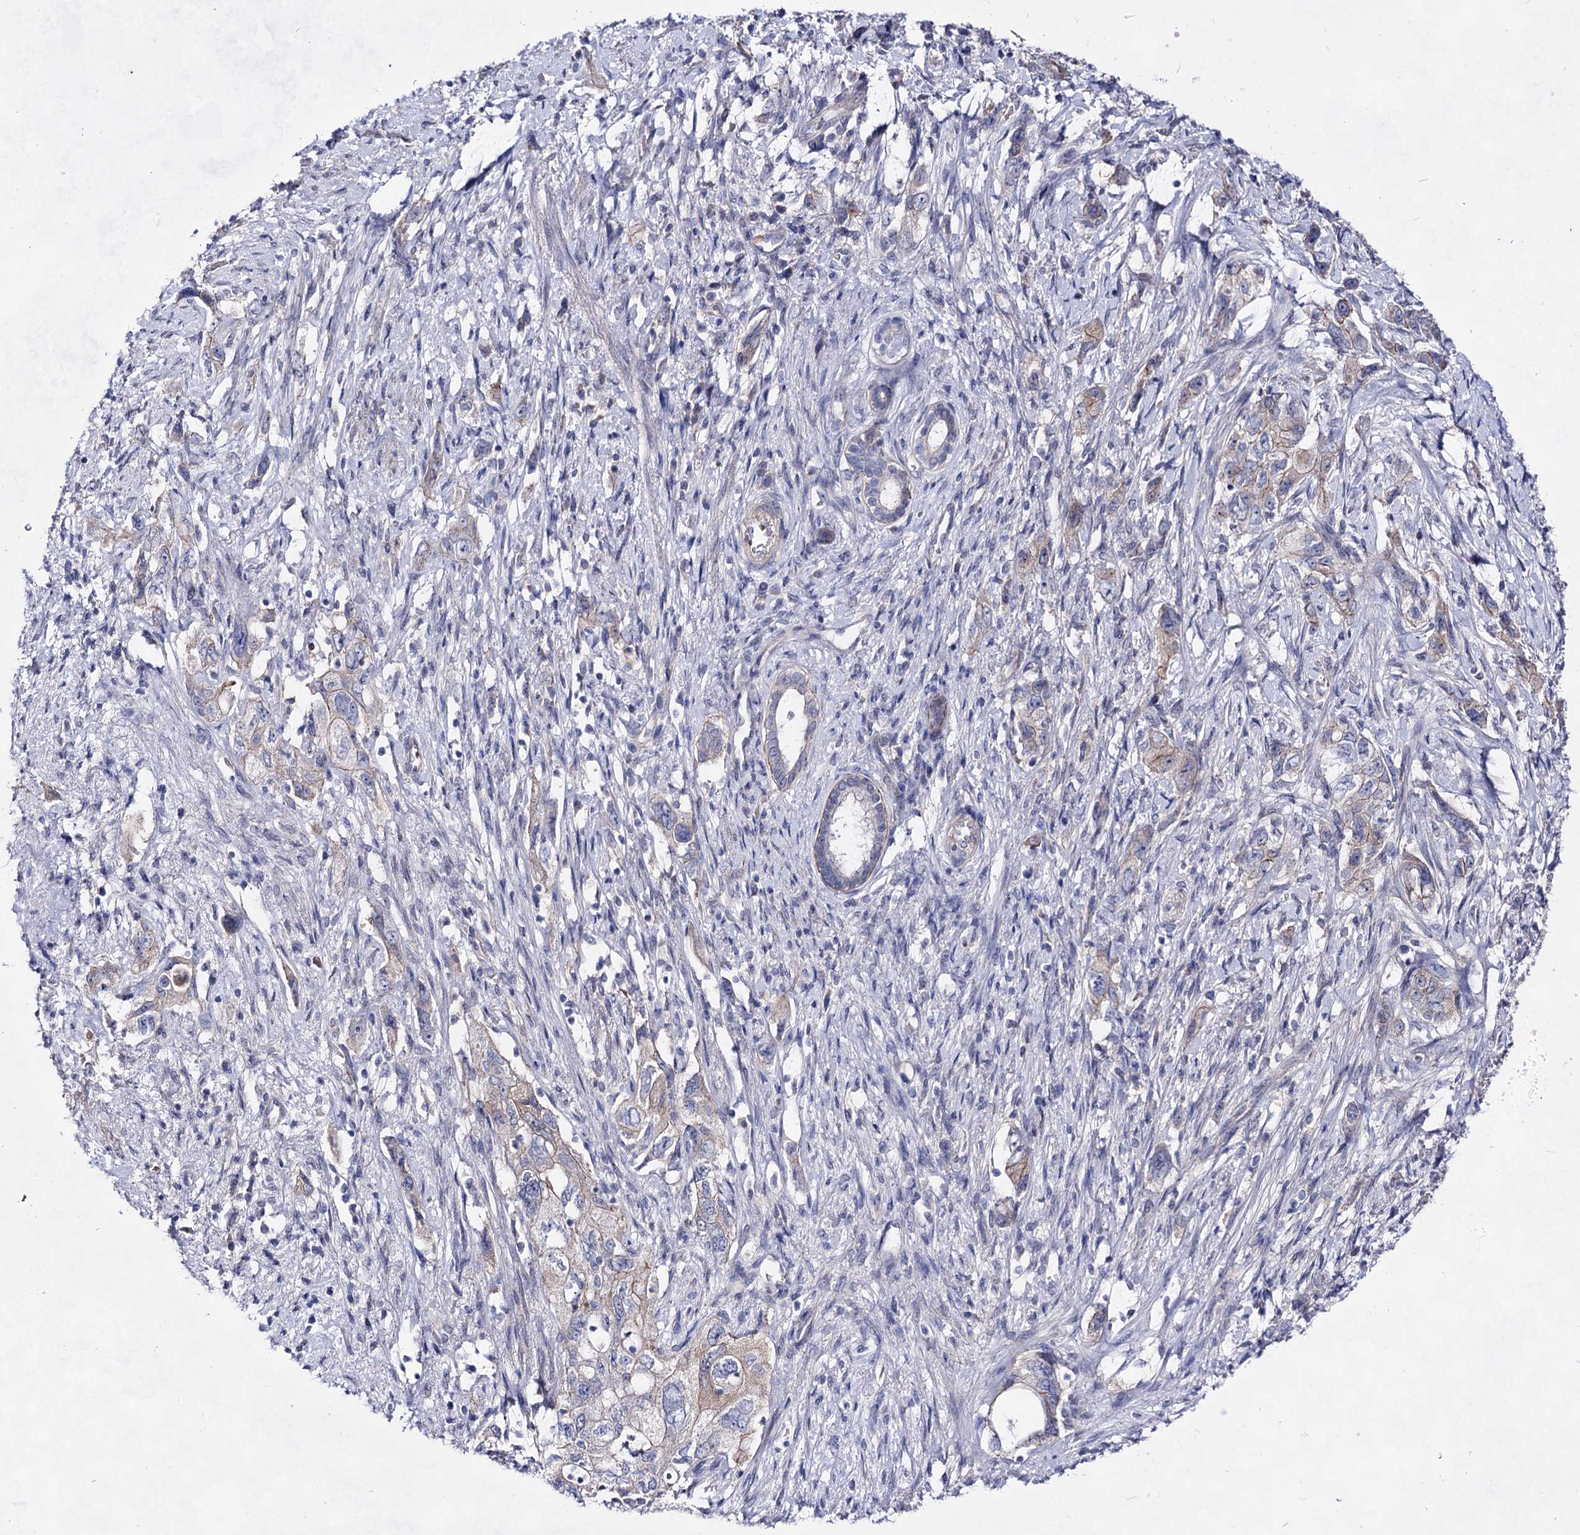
{"staining": {"intensity": "weak", "quantity": "25%-75%", "location": "cytoplasmic/membranous"}, "tissue": "pancreatic cancer", "cell_type": "Tumor cells", "image_type": "cancer", "snomed": [{"axis": "morphology", "description": "Adenocarcinoma, NOS"}, {"axis": "topography", "description": "Pancreas"}], "caption": "DAB immunohistochemical staining of human adenocarcinoma (pancreatic) exhibits weak cytoplasmic/membranous protein expression in approximately 25%-75% of tumor cells. (IHC, brightfield microscopy, high magnification).", "gene": "PLIN1", "patient": {"sex": "female", "age": 73}}